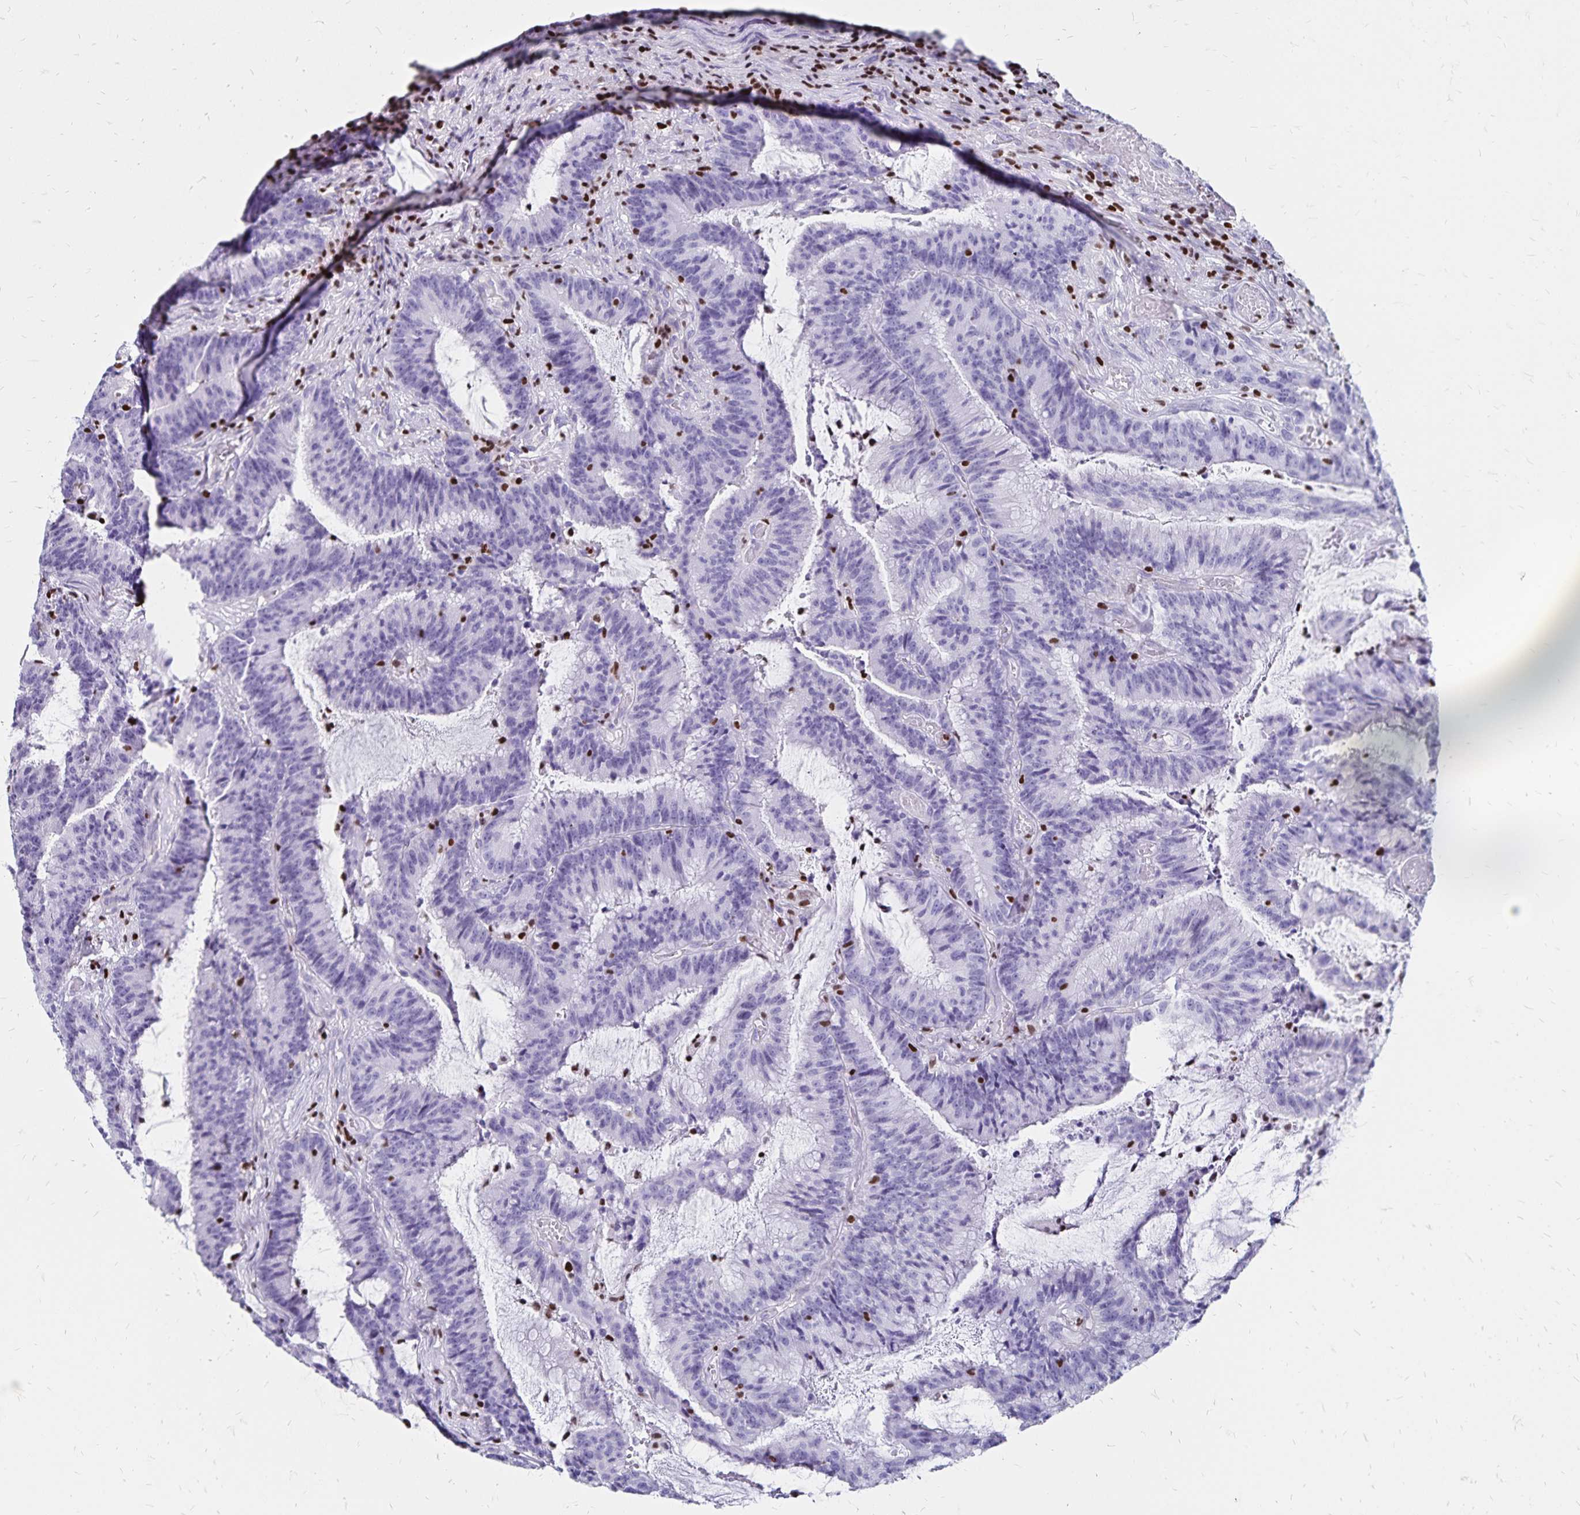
{"staining": {"intensity": "negative", "quantity": "none", "location": "none"}, "tissue": "colorectal cancer", "cell_type": "Tumor cells", "image_type": "cancer", "snomed": [{"axis": "morphology", "description": "Adenocarcinoma, NOS"}, {"axis": "topography", "description": "Colon"}], "caption": "Immunohistochemistry (IHC) of human adenocarcinoma (colorectal) demonstrates no positivity in tumor cells.", "gene": "IKZF1", "patient": {"sex": "female", "age": 78}}